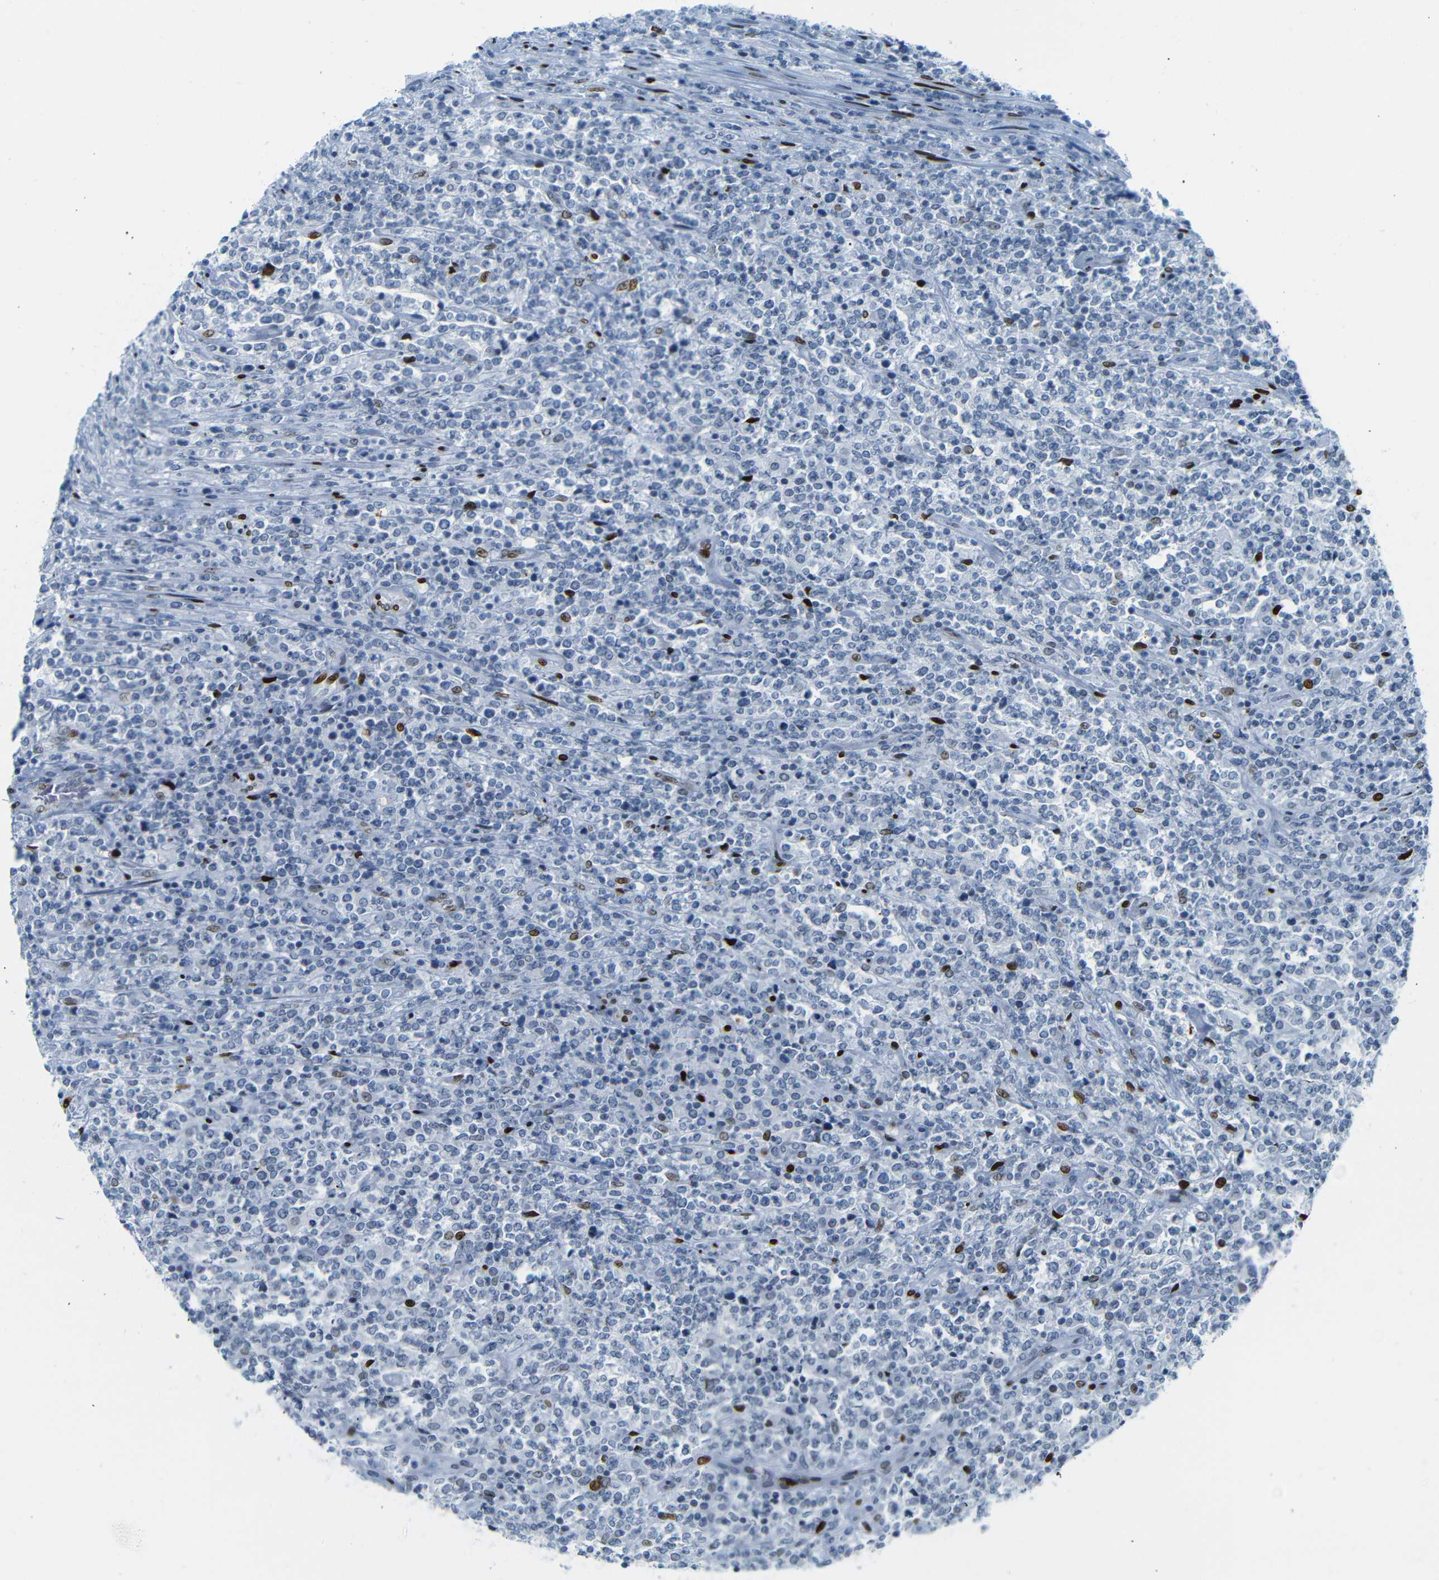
{"staining": {"intensity": "negative", "quantity": "none", "location": "none"}, "tissue": "lymphoma", "cell_type": "Tumor cells", "image_type": "cancer", "snomed": [{"axis": "morphology", "description": "Malignant lymphoma, non-Hodgkin's type, High grade"}, {"axis": "topography", "description": "Soft tissue"}], "caption": "Protein analysis of malignant lymphoma, non-Hodgkin's type (high-grade) demonstrates no significant positivity in tumor cells.", "gene": "NPIPB15", "patient": {"sex": "male", "age": 18}}